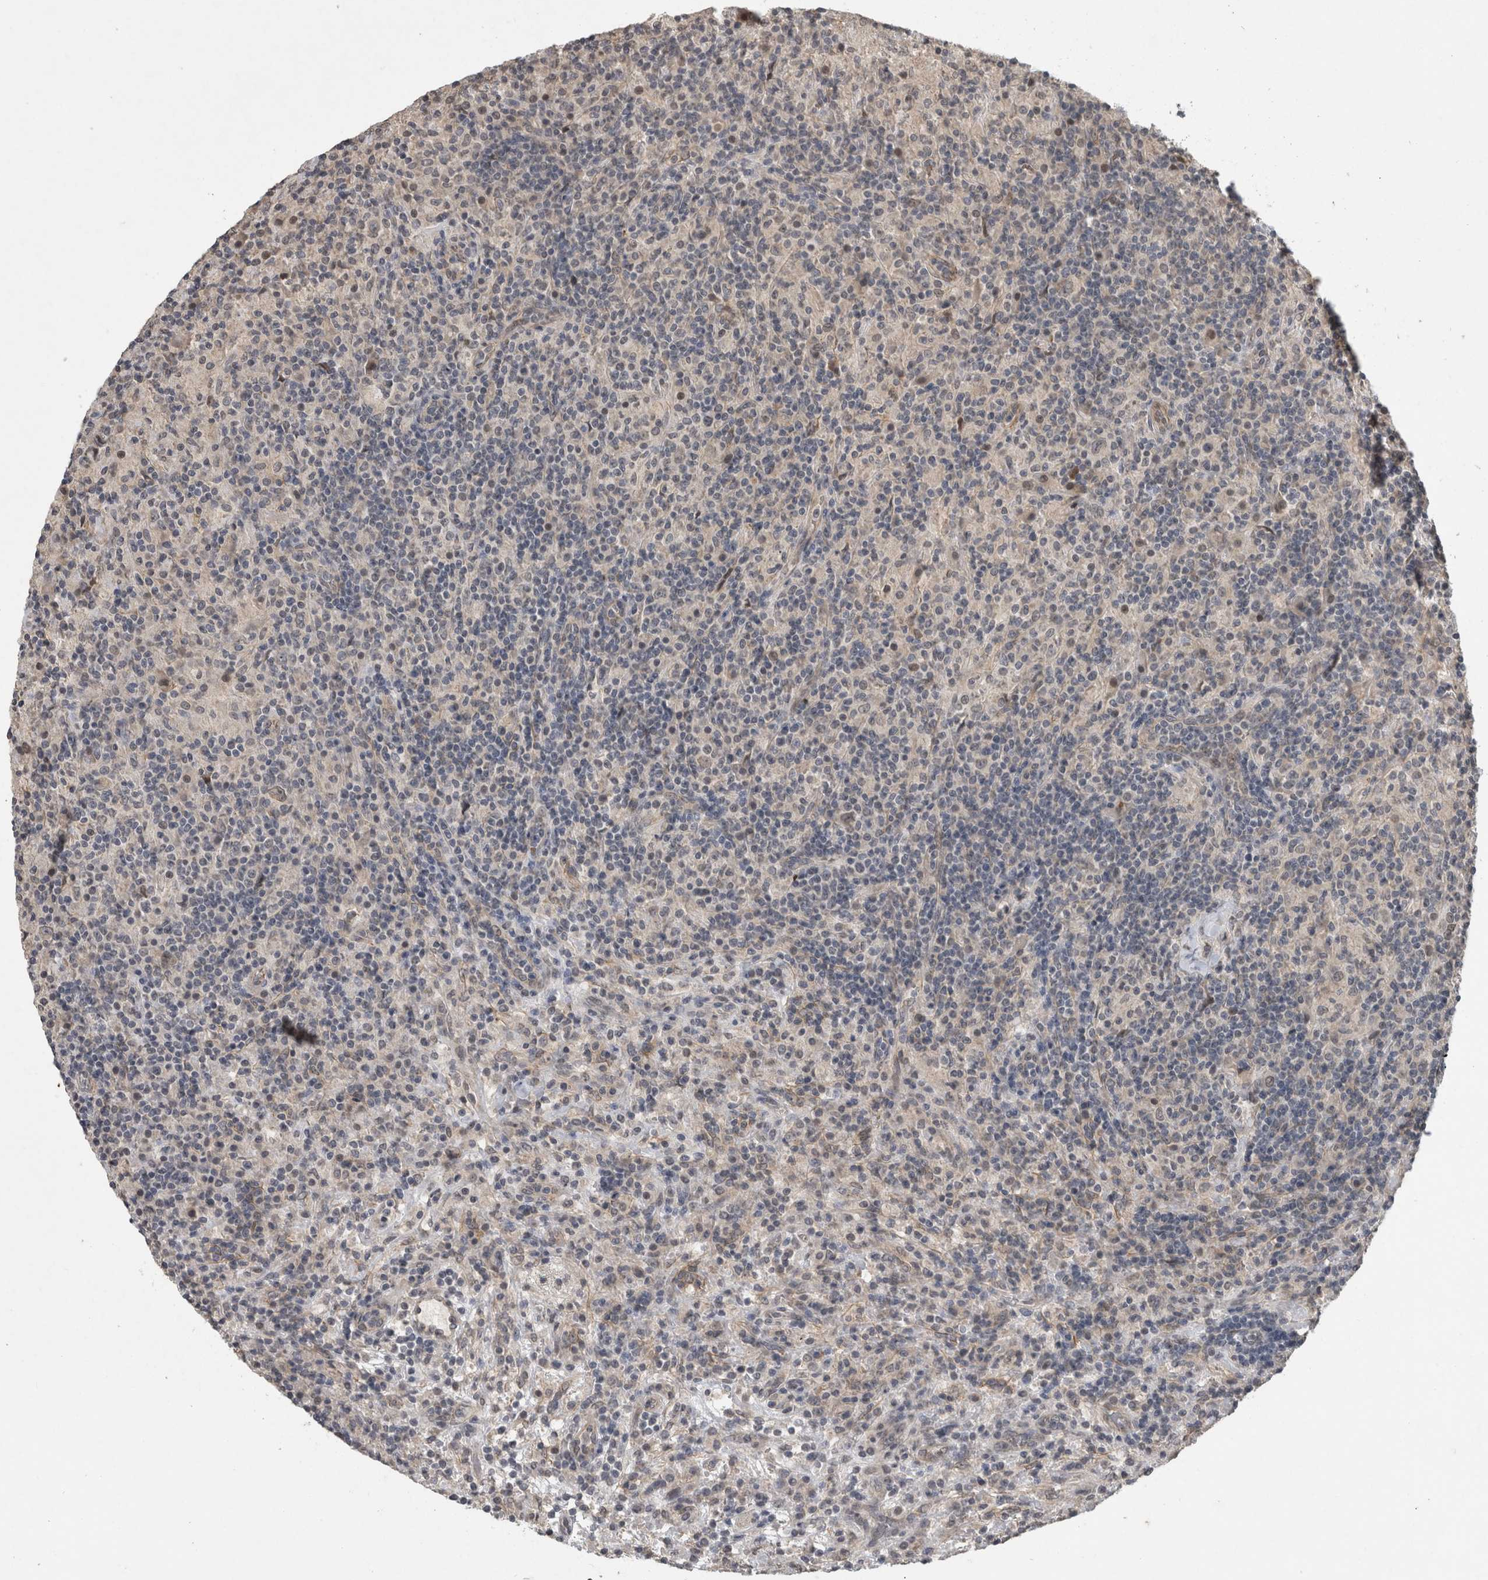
{"staining": {"intensity": "weak", "quantity": ">75%", "location": "cytoplasmic/membranous"}, "tissue": "lymphoma", "cell_type": "Tumor cells", "image_type": "cancer", "snomed": [{"axis": "morphology", "description": "Hodgkin's disease, NOS"}, {"axis": "topography", "description": "Lymph node"}], "caption": "High-power microscopy captured an immunohistochemistry histopathology image of Hodgkin's disease, revealing weak cytoplasmic/membranous expression in approximately >75% of tumor cells. (IHC, brightfield microscopy, high magnification).", "gene": "RHPN1", "patient": {"sex": "male", "age": 70}}